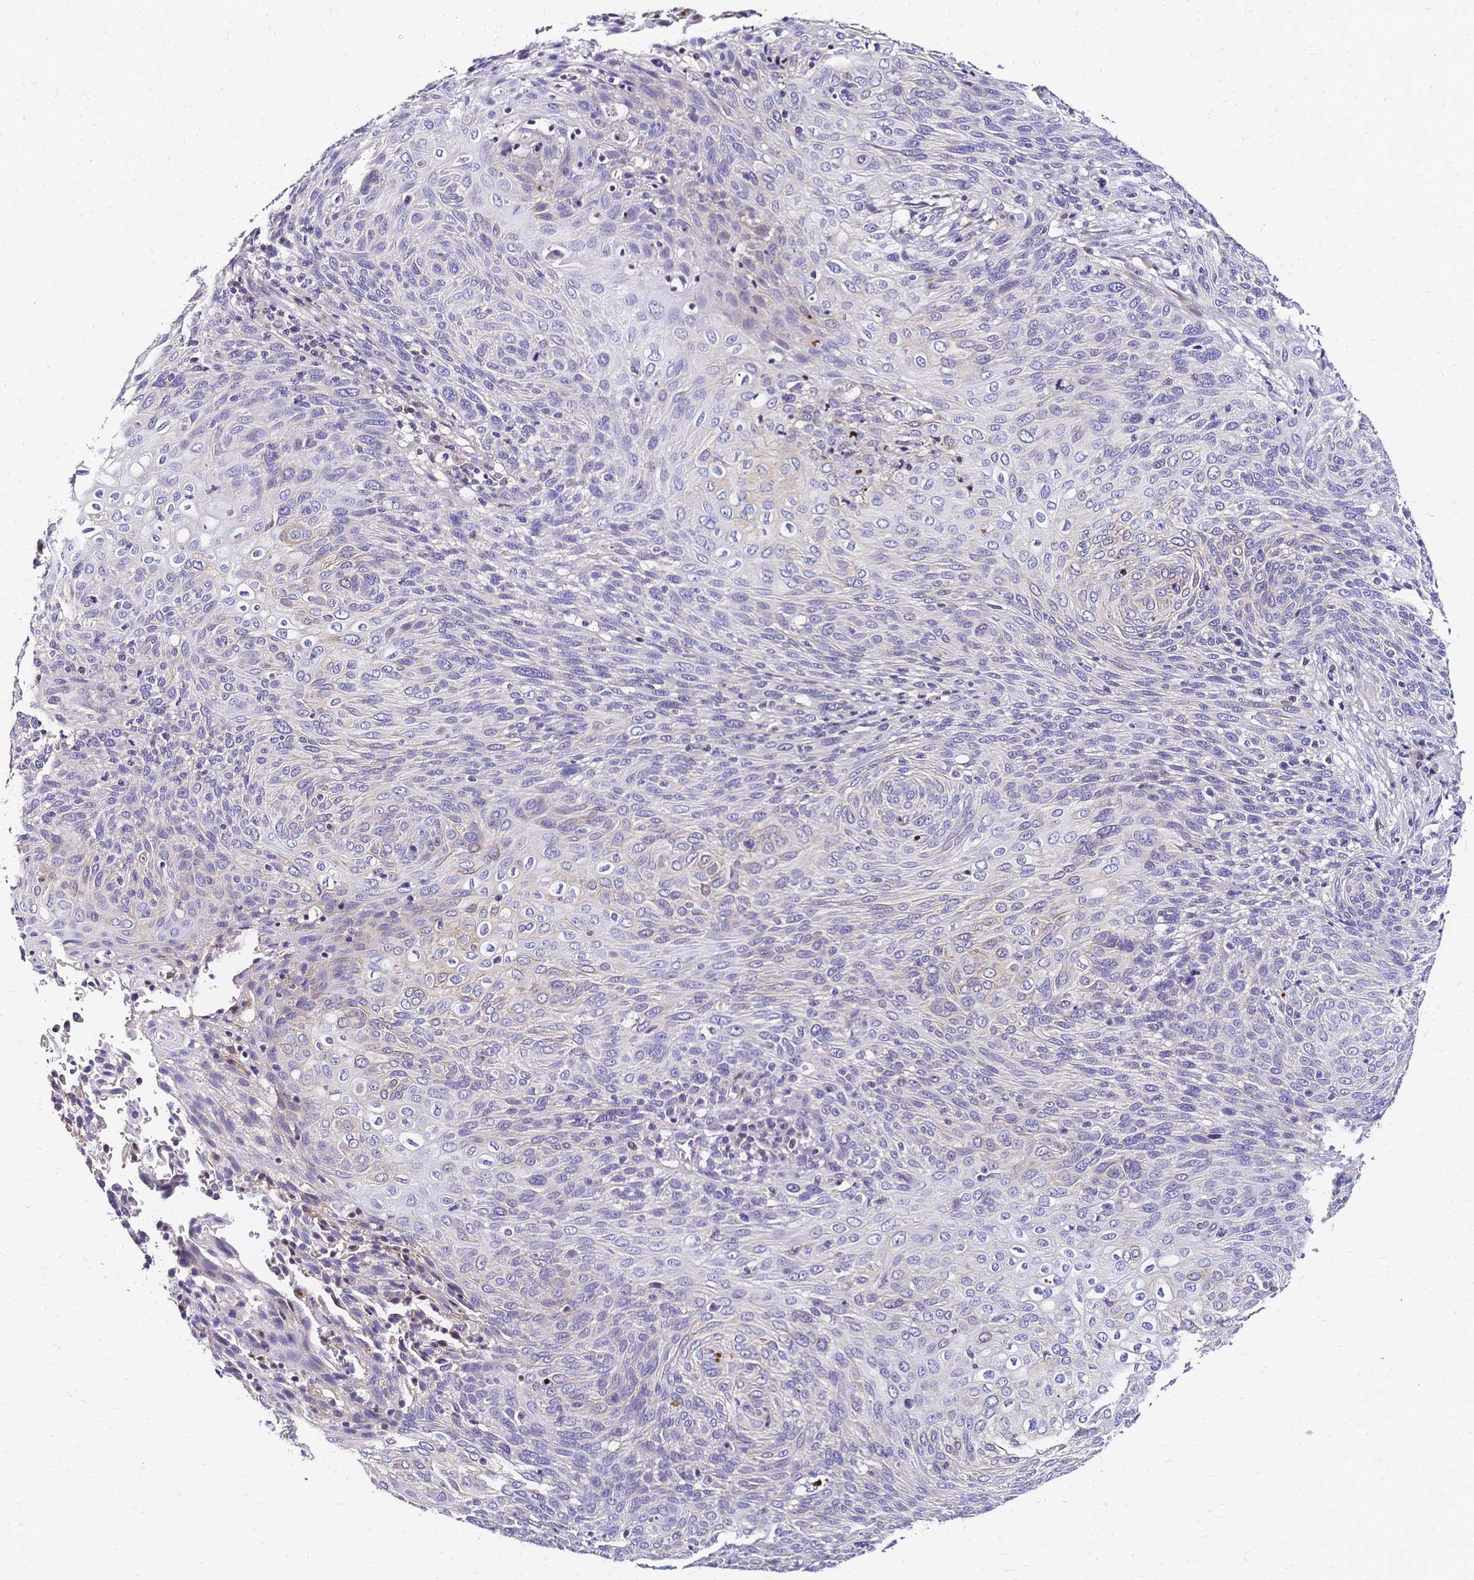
{"staining": {"intensity": "moderate", "quantity": "<25%", "location": "cytoplasmic/membranous"}, "tissue": "cervical cancer", "cell_type": "Tumor cells", "image_type": "cancer", "snomed": [{"axis": "morphology", "description": "Squamous cell carcinoma, NOS"}, {"axis": "topography", "description": "Cervix"}], "caption": "IHC staining of cervical cancer (squamous cell carcinoma), which reveals low levels of moderate cytoplasmic/membranous staining in about <25% of tumor cells indicating moderate cytoplasmic/membranous protein positivity. The staining was performed using DAB (brown) for protein detection and nuclei were counterstained in hematoxylin (blue).", "gene": "DTNB", "patient": {"sex": "female", "age": 31}}